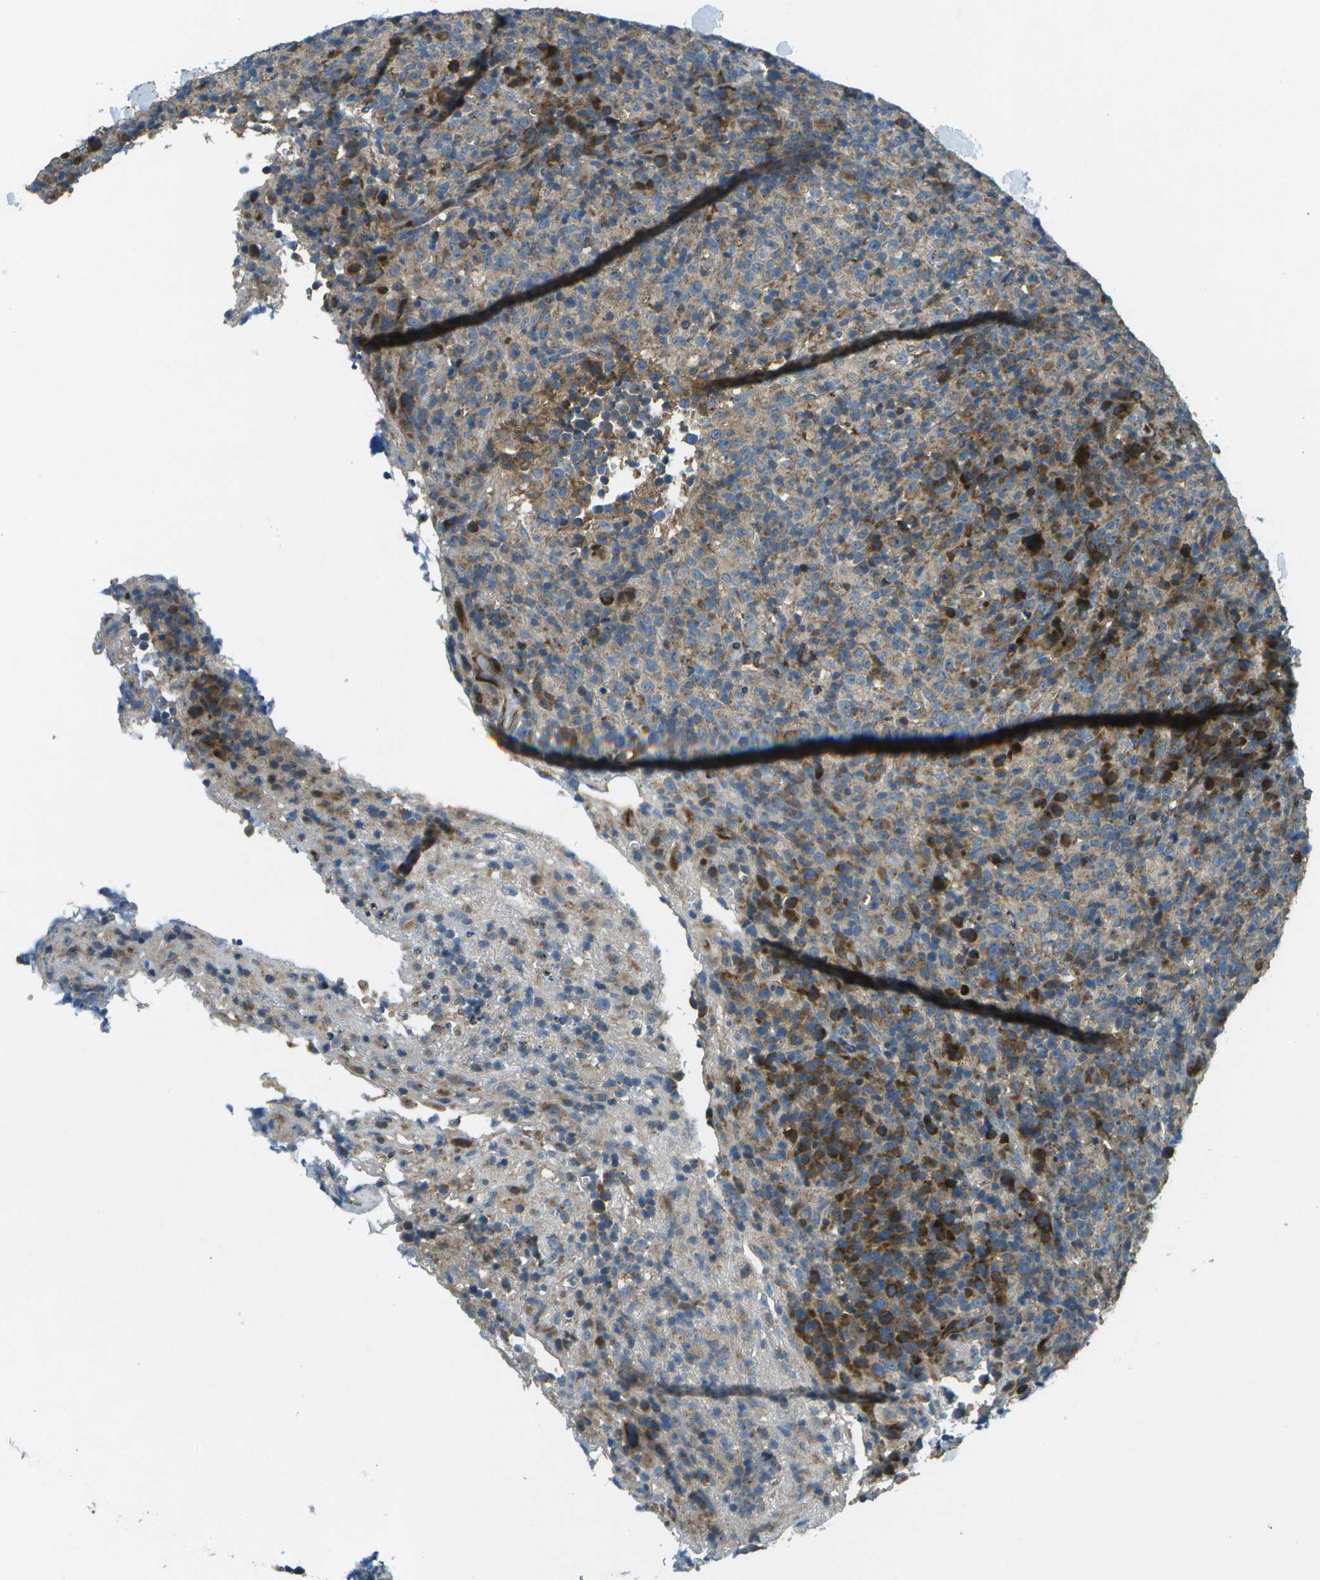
{"staining": {"intensity": "strong", "quantity": "<25%", "location": "cytoplasmic/membranous"}, "tissue": "lymphoma", "cell_type": "Tumor cells", "image_type": "cancer", "snomed": [{"axis": "morphology", "description": "Malignant lymphoma, non-Hodgkin's type, High grade"}, {"axis": "topography", "description": "Lymph node"}], "caption": "The immunohistochemical stain highlights strong cytoplasmic/membranous staining in tumor cells of high-grade malignant lymphoma, non-Hodgkin's type tissue.", "gene": "PXYLP1", "patient": {"sex": "female", "age": 76}}